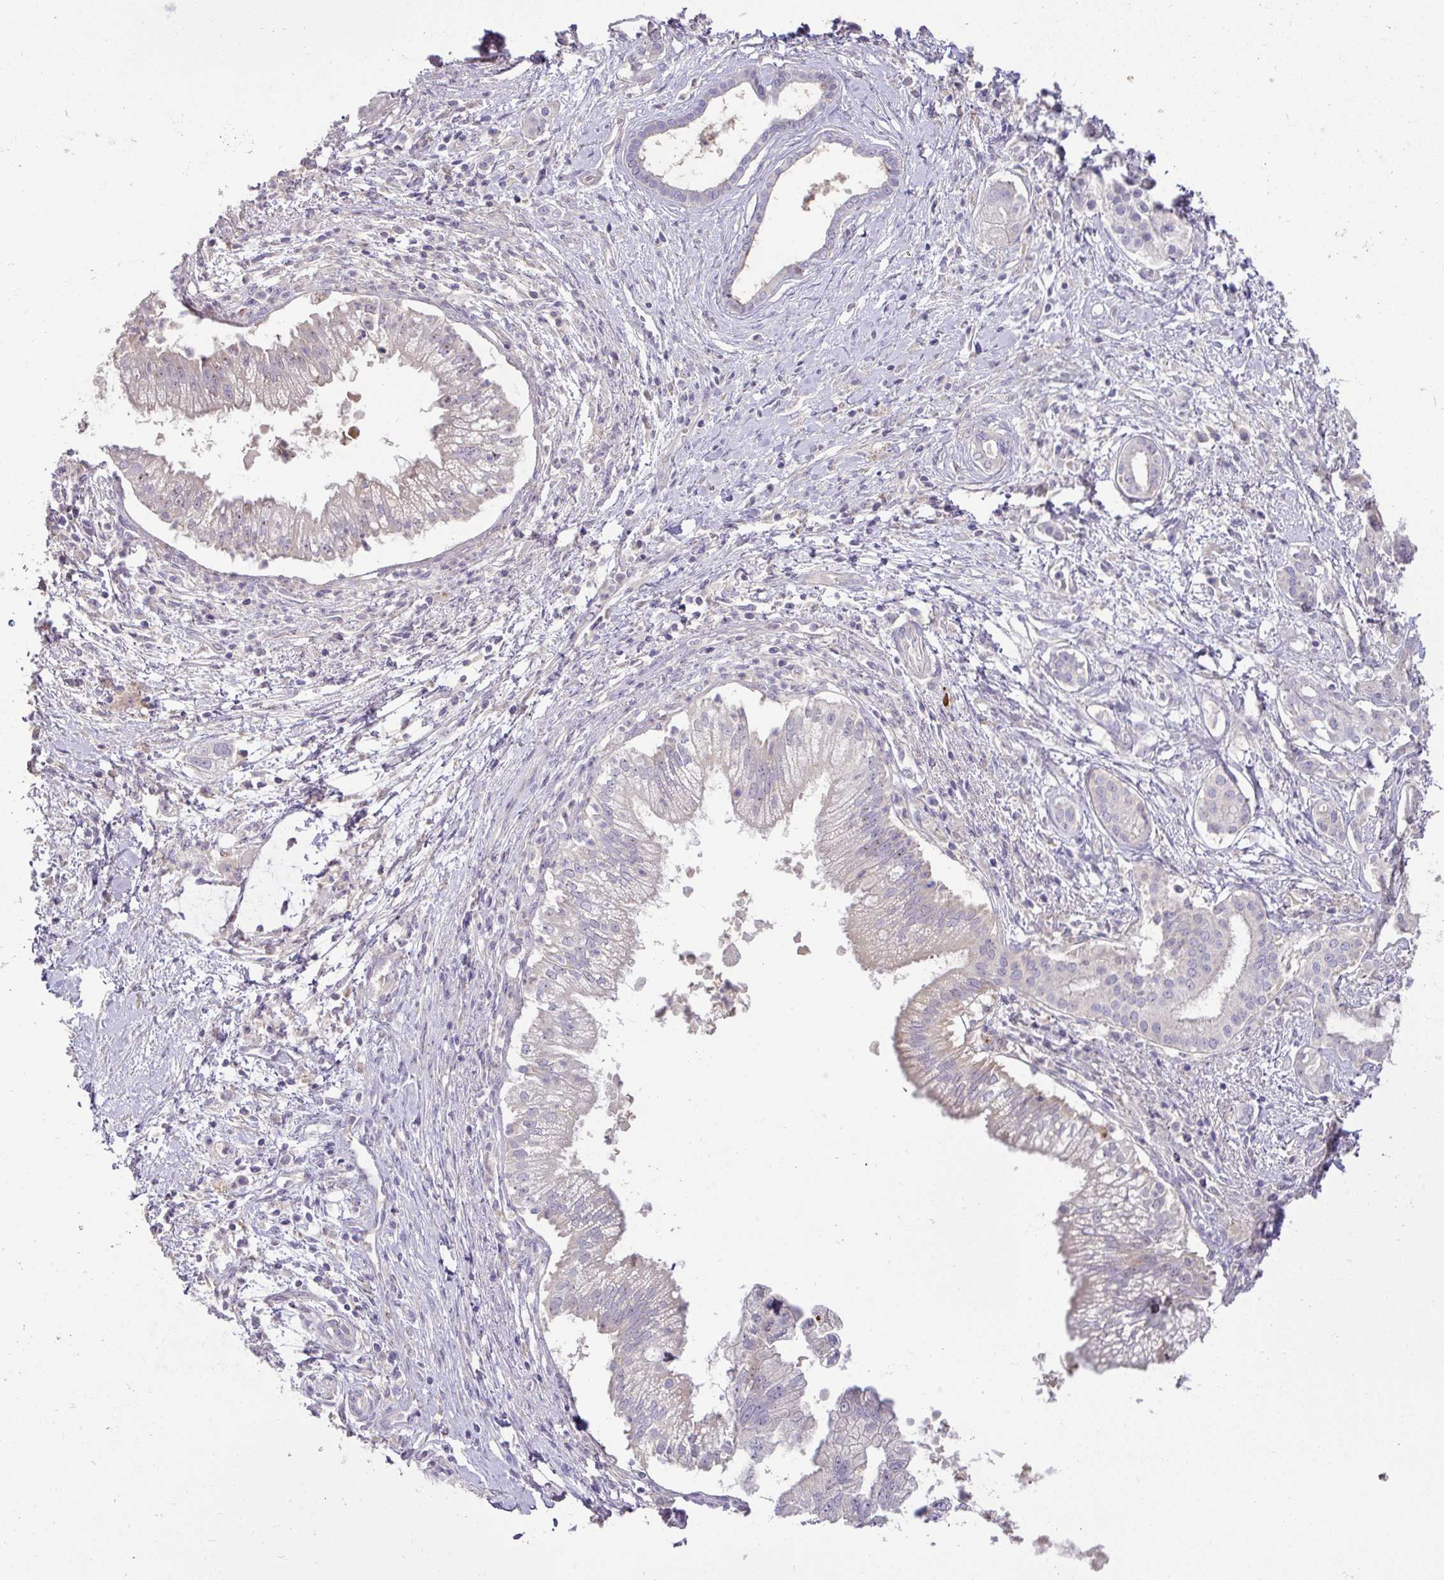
{"staining": {"intensity": "negative", "quantity": "none", "location": "none"}, "tissue": "pancreatic cancer", "cell_type": "Tumor cells", "image_type": "cancer", "snomed": [{"axis": "morphology", "description": "Adenocarcinoma, NOS"}, {"axis": "topography", "description": "Pancreas"}], "caption": "Immunohistochemistry histopathology image of neoplastic tissue: human pancreatic adenocarcinoma stained with DAB exhibits no significant protein positivity in tumor cells. Nuclei are stained in blue.", "gene": "HOXC13", "patient": {"sex": "male", "age": 70}}